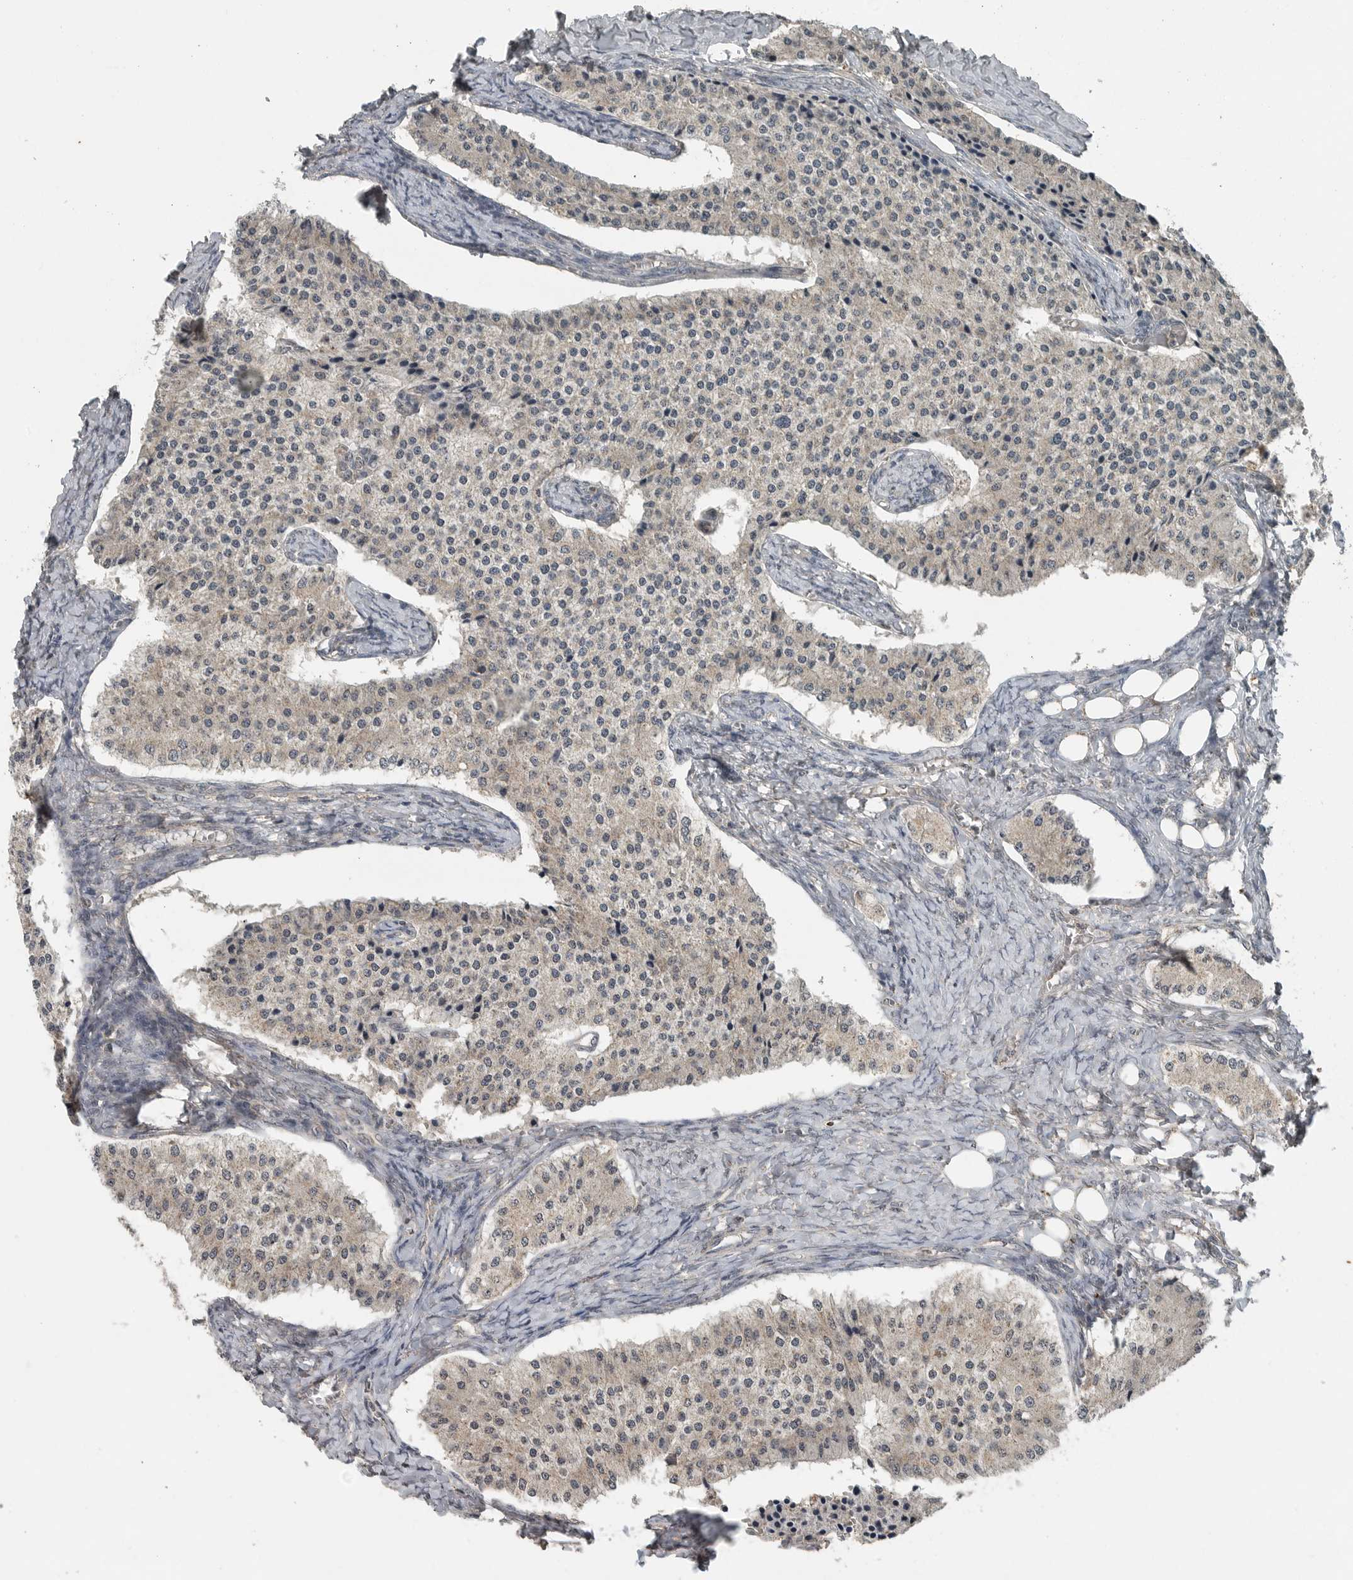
{"staining": {"intensity": "weak", "quantity": "<25%", "location": "cytoplasmic/membranous"}, "tissue": "carcinoid", "cell_type": "Tumor cells", "image_type": "cancer", "snomed": [{"axis": "morphology", "description": "Carcinoid, malignant, NOS"}, {"axis": "topography", "description": "Colon"}], "caption": "A histopathology image of human malignant carcinoid is negative for staining in tumor cells.", "gene": "IL6ST", "patient": {"sex": "female", "age": 52}}